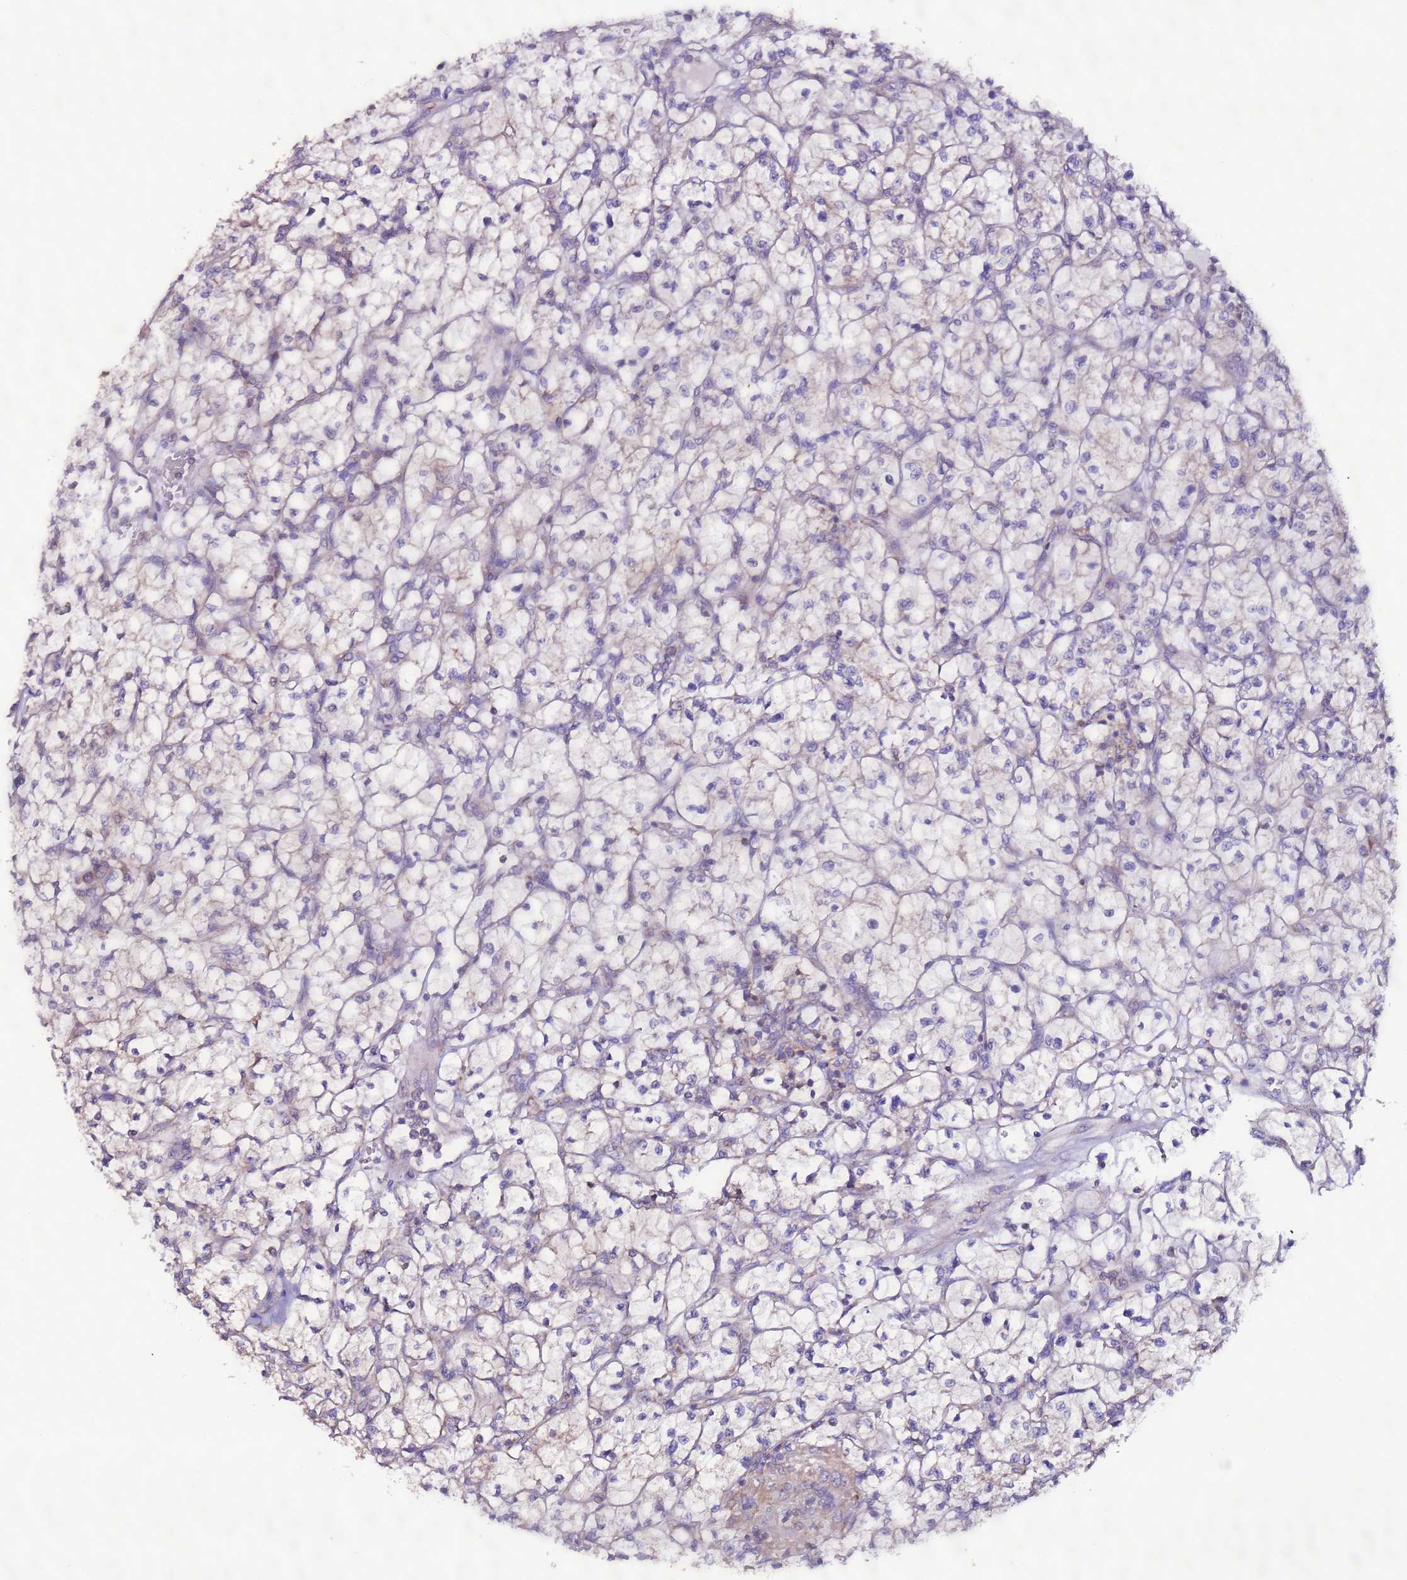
{"staining": {"intensity": "weak", "quantity": "<25%", "location": "cytoplasmic/membranous"}, "tissue": "renal cancer", "cell_type": "Tumor cells", "image_type": "cancer", "snomed": [{"axis": "morphology", "description": "Adenocarcinoma, NOS"}, {"axis": "topography", "description": "Kidney"}], "caption": "Tumor cells are negative for brown protein staining in renal adenocarcinoma.", "gene": "AHI1", "patient": {"sex": "female", "age": 64}}